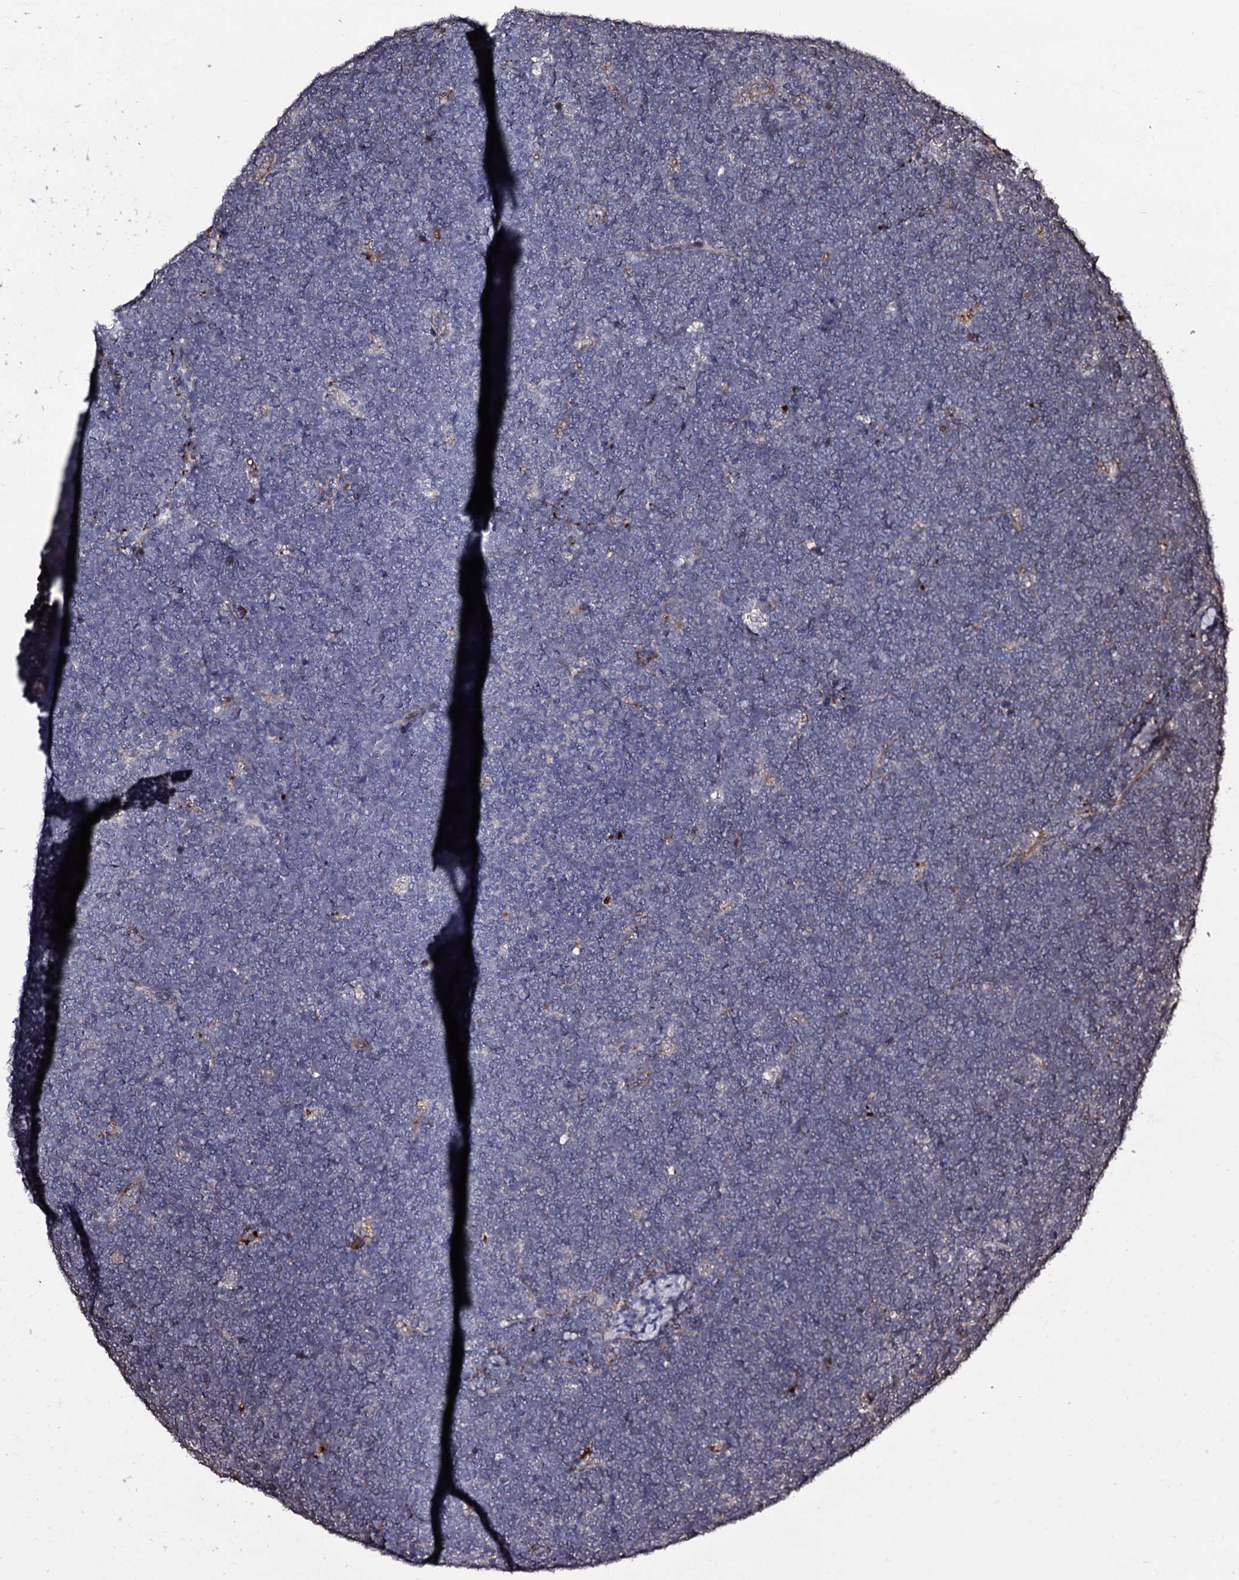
{"staining": {"intensity": "negative", "quantity": "none", "location": "none"}, "tissue": "lymphoma", "cell_type": "Tumor cells", "image_type": "cancer", "snomed": [{"axis": "morphology", "description": "Malignant lymphoma, non-Hodgkin's type, High grade"}, {"axis": "topography", "description": "Lymph node"}], "caption": "Immunohistochemistry (IHC) of human high-grade malignant lymphoma, non-Hodgkin's type displays no staining in tumor cells.", "gene": "MICAL2", "patient": {"sex": "male", "age": 13}}